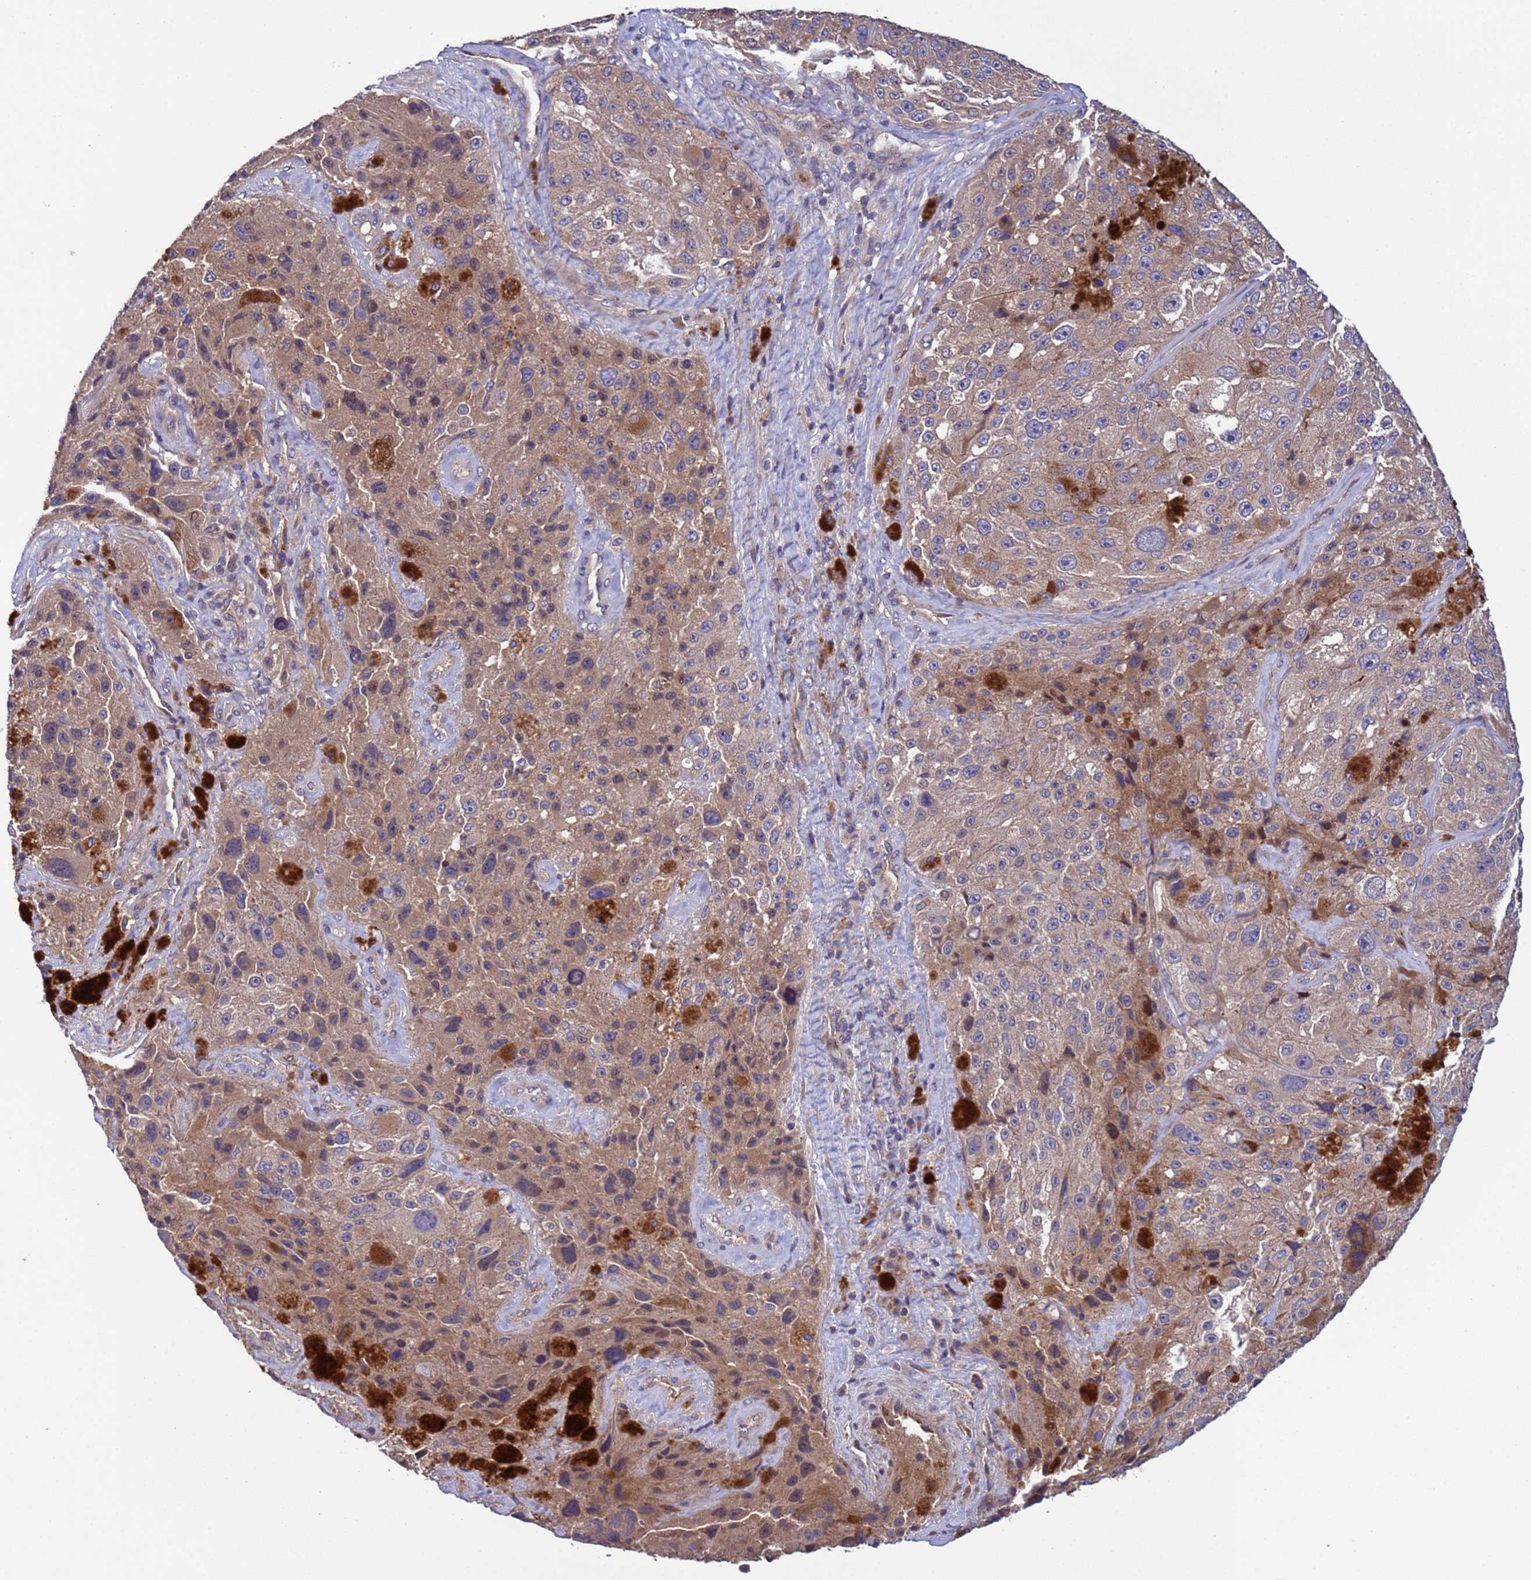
{"staining": {"intensity": "weak", "quantity": ">75%", "location": "cytoplasmic/membranous"}, "tissue": "melanoma", "cell_type": "Tumor cells", "image_type": "cancer", "snomed": [{"axis": "morphology", "description": "Malignant melanoma, Metastatic site"}, {"axis": "topography", "description": "Lymph node"}], "caption": "This image shows immunohistochemistry (IHC) staining of melanoma, with low weak cytoplasmic/membranous expression in about >75% of tumor cells.", "gene": "PARP16", "patient": {"sex": "male", "age": 62}}